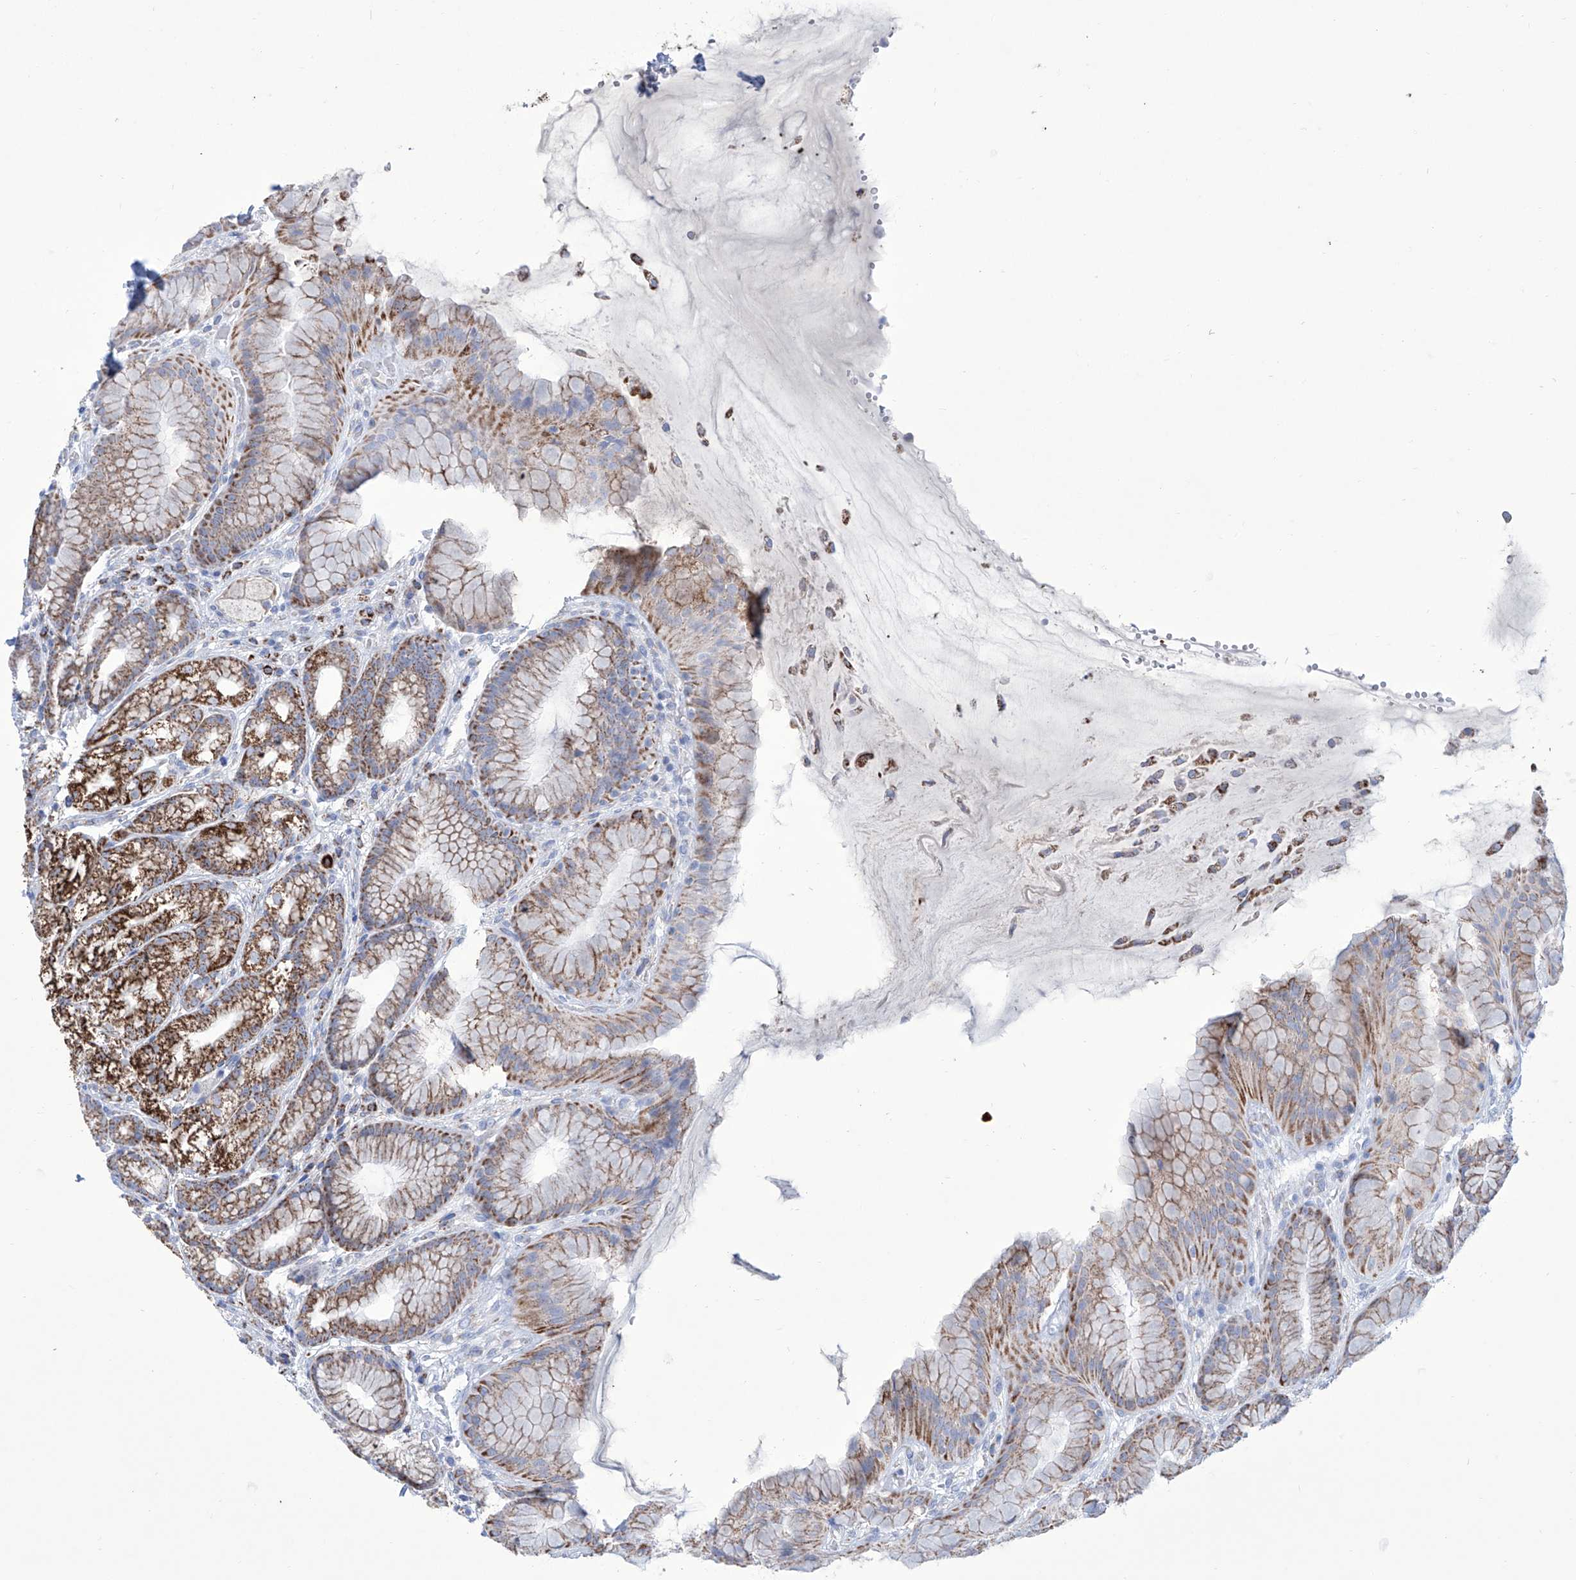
{"staining": {"intensity": "strong", "quantity": "25%-75%", "location": "cytoplasmic/membranous"}, "tissue": "stomach", "cell_type": "Glandular cells", "image_type": "normal", "snomed": [{"axis": "morphology", "description": "Normal tissue, NOS"}, {"axis": "topography", "description": "Stomach"}], "caption": "A high-resolution photomicrograph shows IHC staining of unremarkable stomach, which displays strong cytoplasmic/membranous staining in approximately 25%-75% of glandular cells. (Brightfield microscopy of DAB IHC at high magnification).", "gene": "ALDH6A1", "patient": {"sex": "male", "age": 57}}